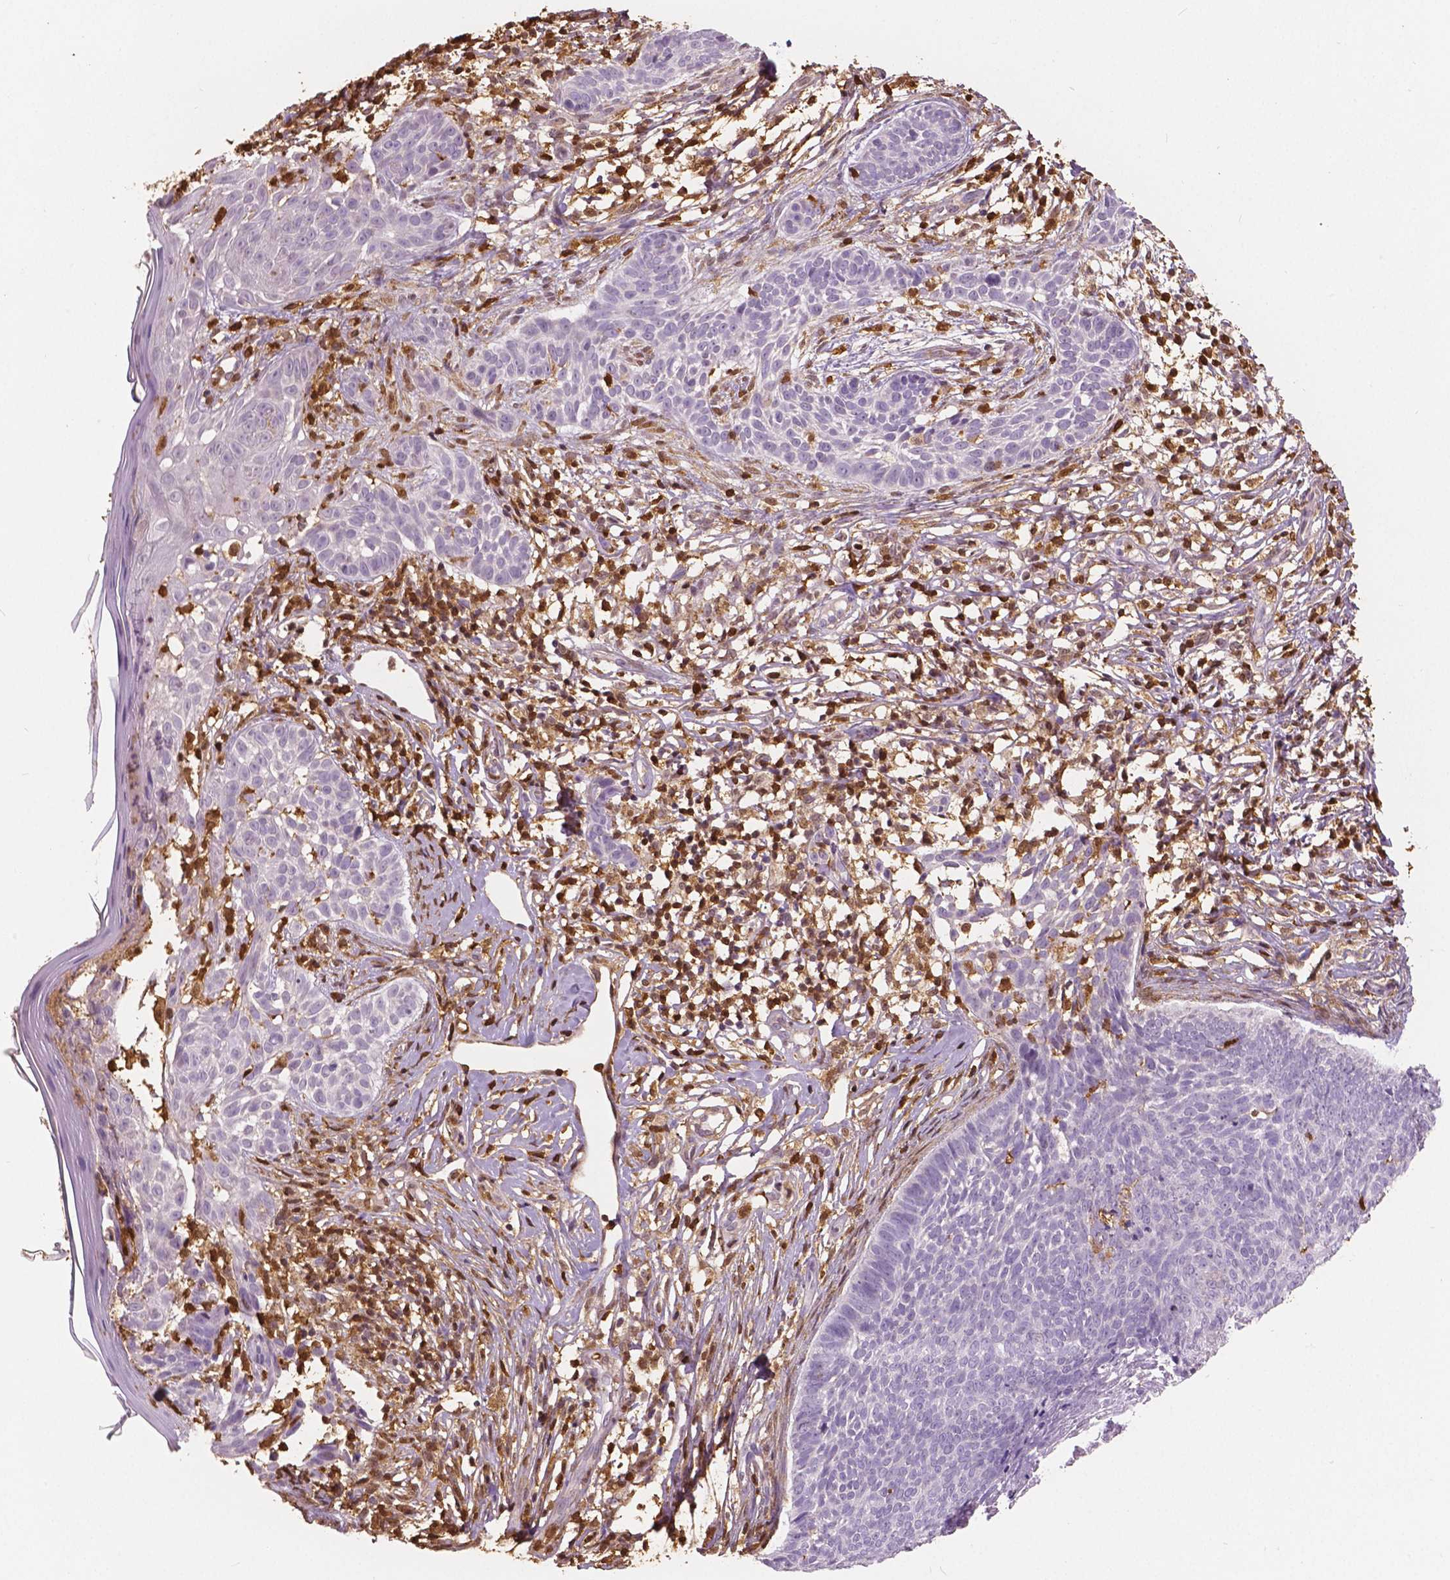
{"staining": {"intensity": "negative", "quantity": "none", "location": "none"}, "tissue": "skin cancer", "cell_type": "Tumor cells", "image_type": "cancer", "snomed": [{"axis": "morphology", "description": "Basal cell carcinoma"}, {"axis": "topography", "description": "Skin"}], "caption": "The immunohistochemistry (IHC) image has no significant staining in tumor cells of skin cancer tissue.", "gene": "S100A4", "patient": {"sex": "male", "age": 85}}